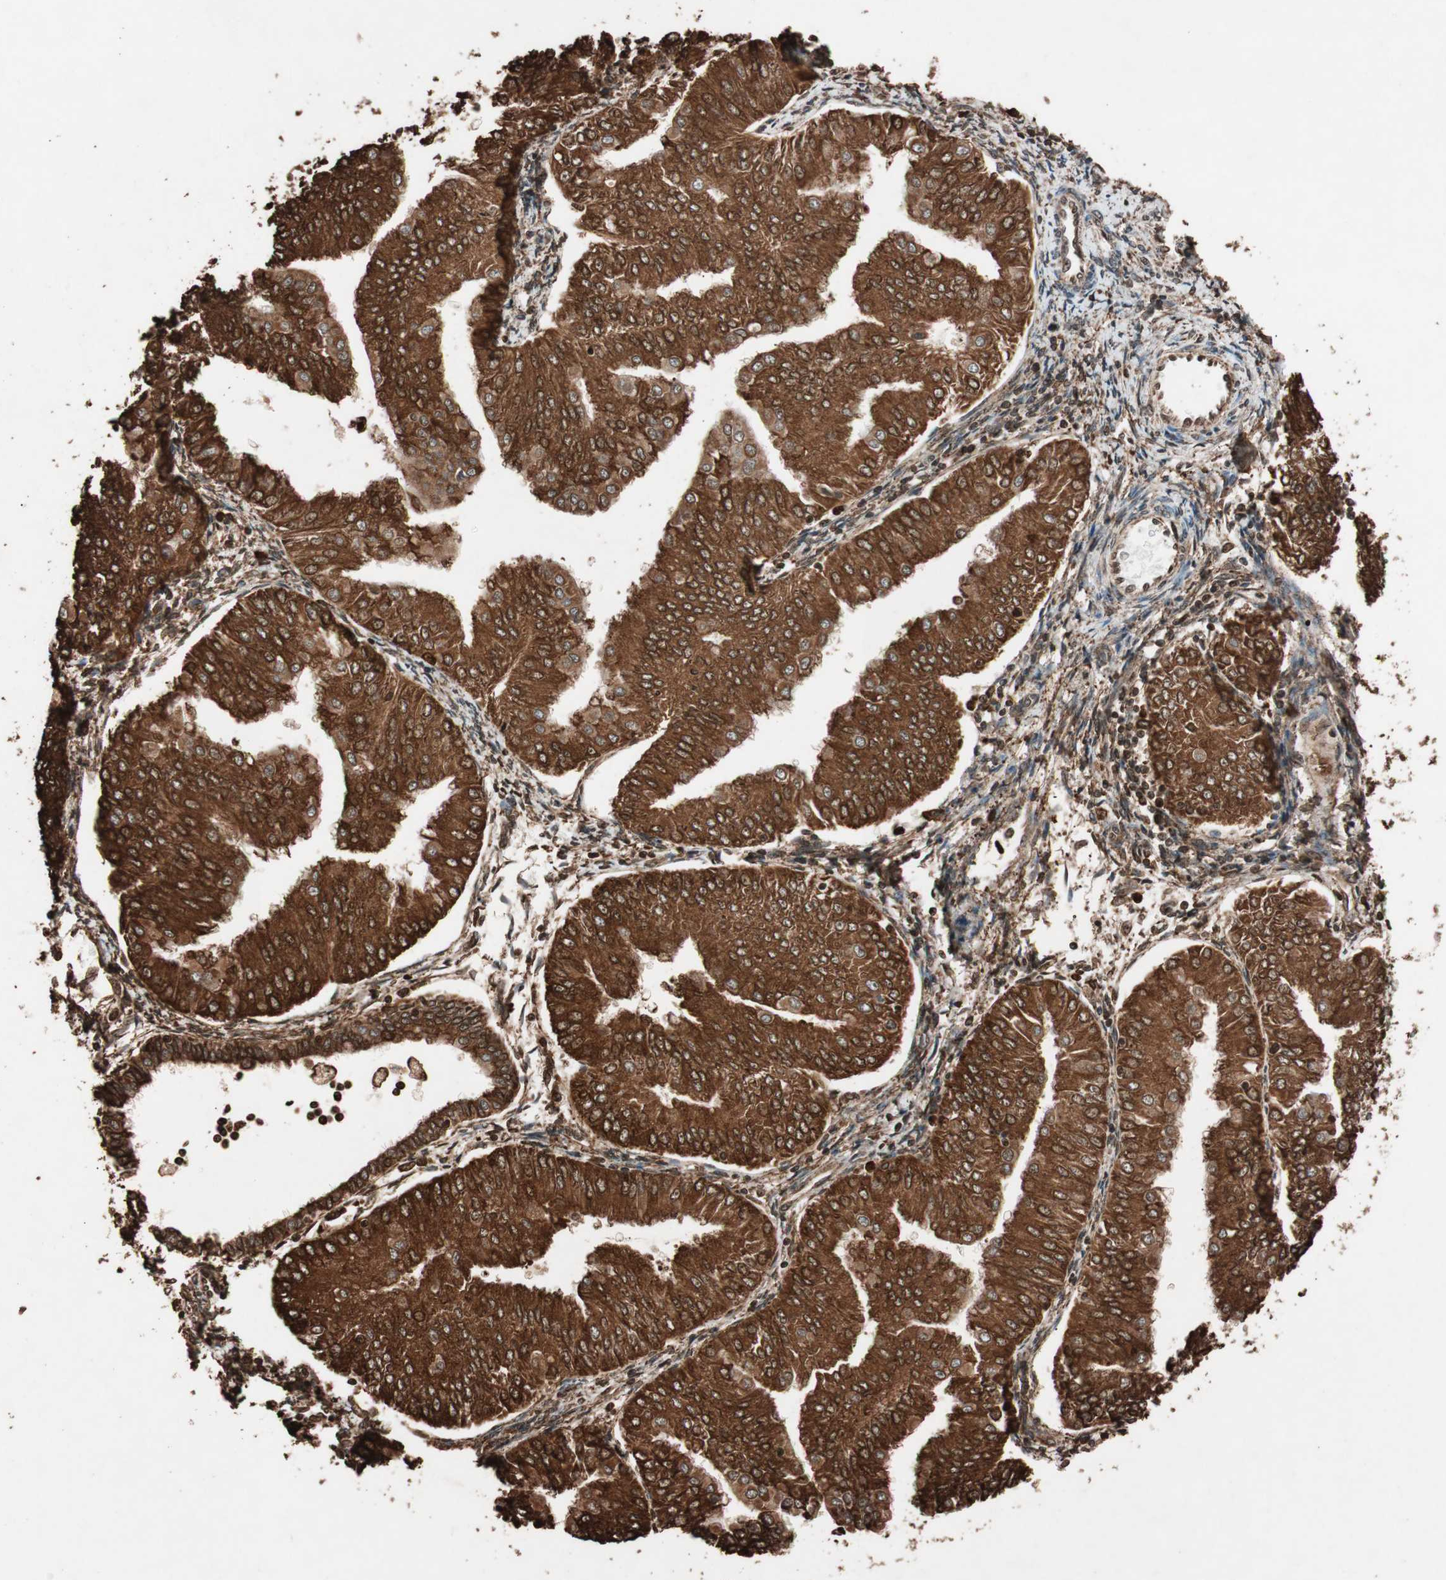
{"staining": {"intensity": "strong", "quantity": ">75%", "location": "cytoplasmic/membranous"}, "tissue": "endometrial cancer", "cell_type": "Tumor cells", "image_type": "cancer", "snomed": [{"axis": "morphology", "description": "Adenocarcinoma, NOS"}, {"axis": "topography", "description": "Endometrium"}], "caption": "Protein staining shows strong cytoplasmic/membranous positivity in about >75% of tumor cells in endometrial adenocarcinoma.", "gene": "VEGFA", "patient": {"sex": "female", "age": 53}}